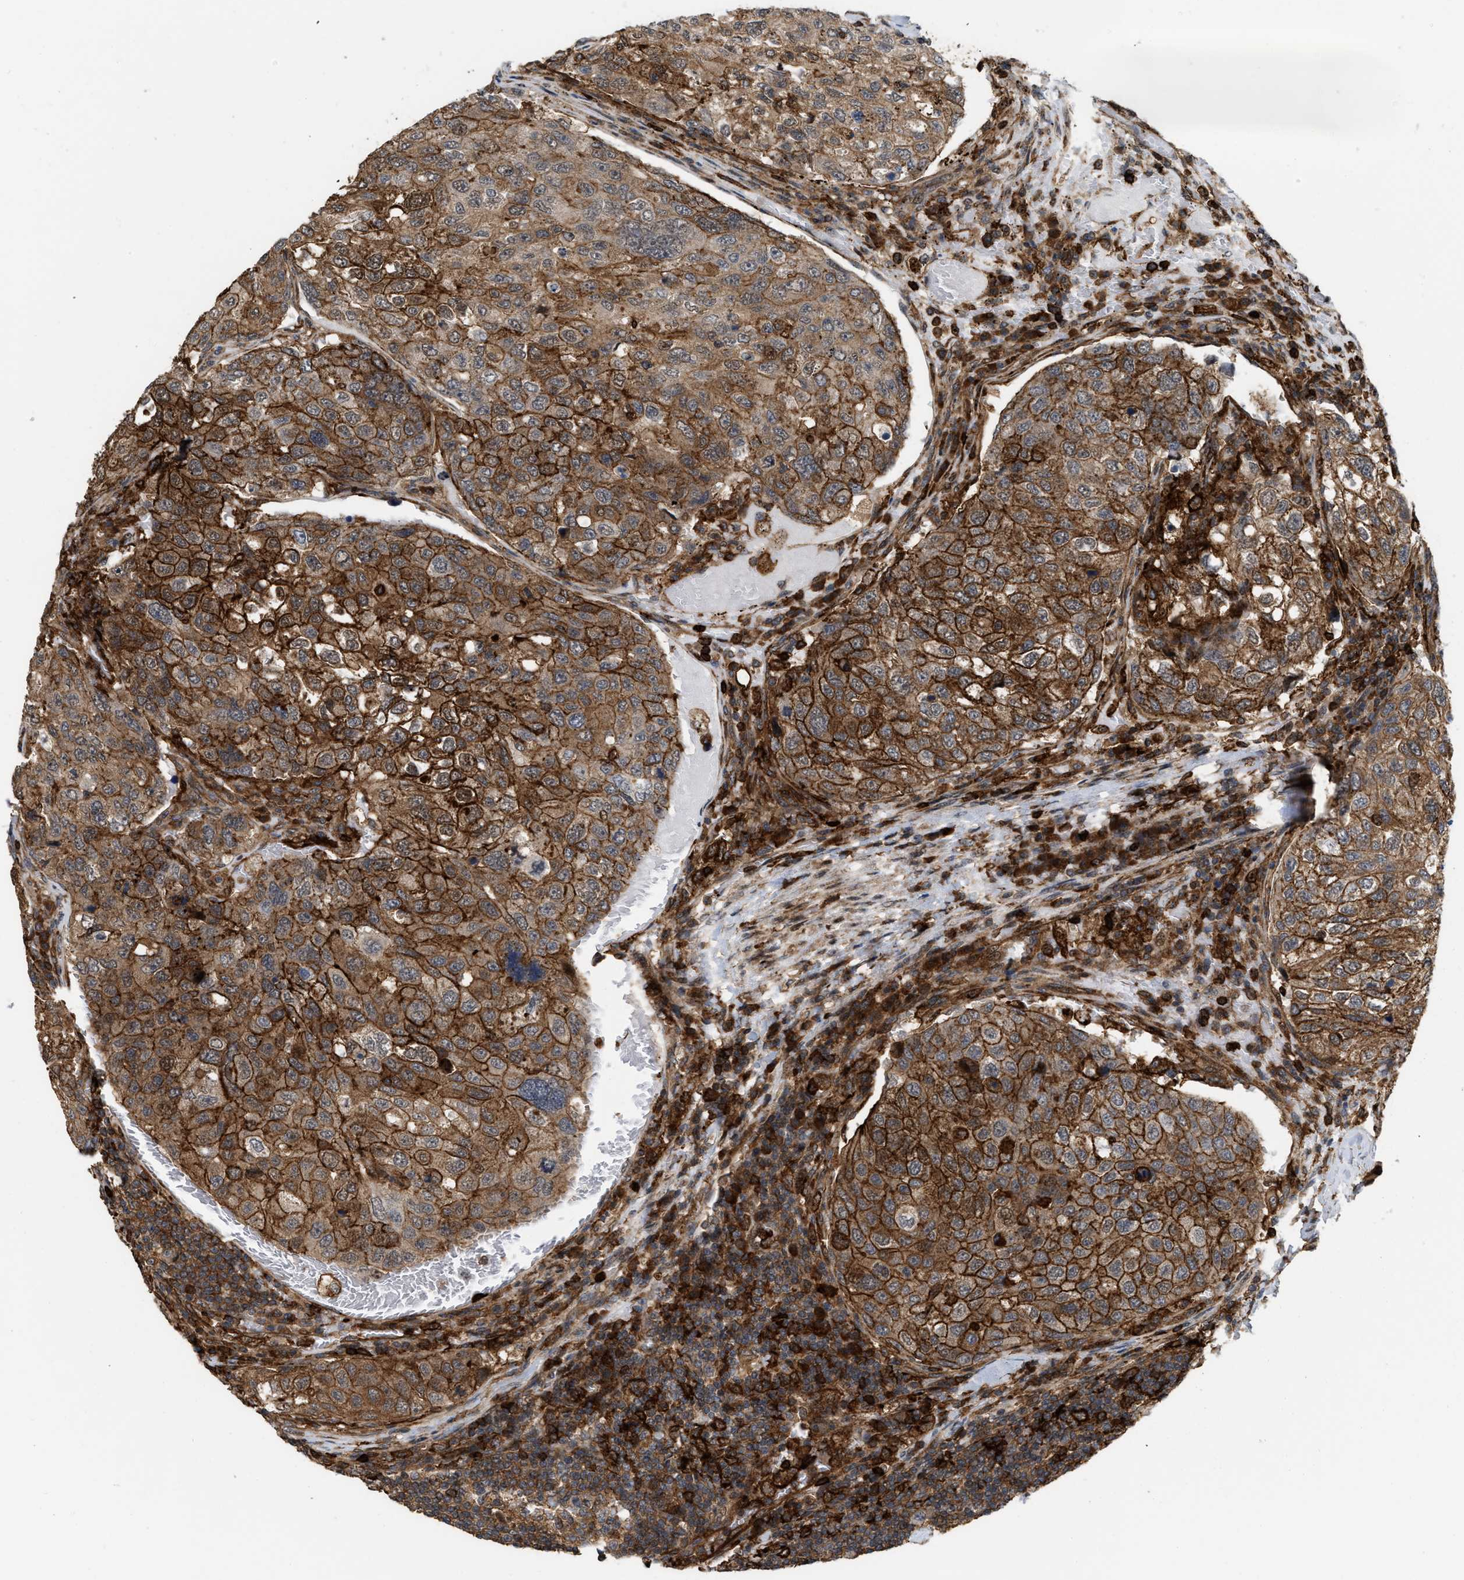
{"staining": {"intensity": "strong", "quantity": ">75%", "location": "cytoplasmic/membranous"}, "tissue": "urothelial cancer", "cell_type": "Tumor cells", "image_type": "cancer", "snomed": [{"axis": "morphology", "description": "Urothelial carcinoma, High grade"}, {"axis": "topography", "description": "Lymph node"}, {"axis": "topography", "description": "Urinary bladder"}], "caption": "Protein staining demonstrates strong cytoplasmic/membranous expression in approximately >75% of tumor cells in high-grade urothelial carcinoma.", "gene": "IQCE", "patient": {"sex": "male", "age": 51}}